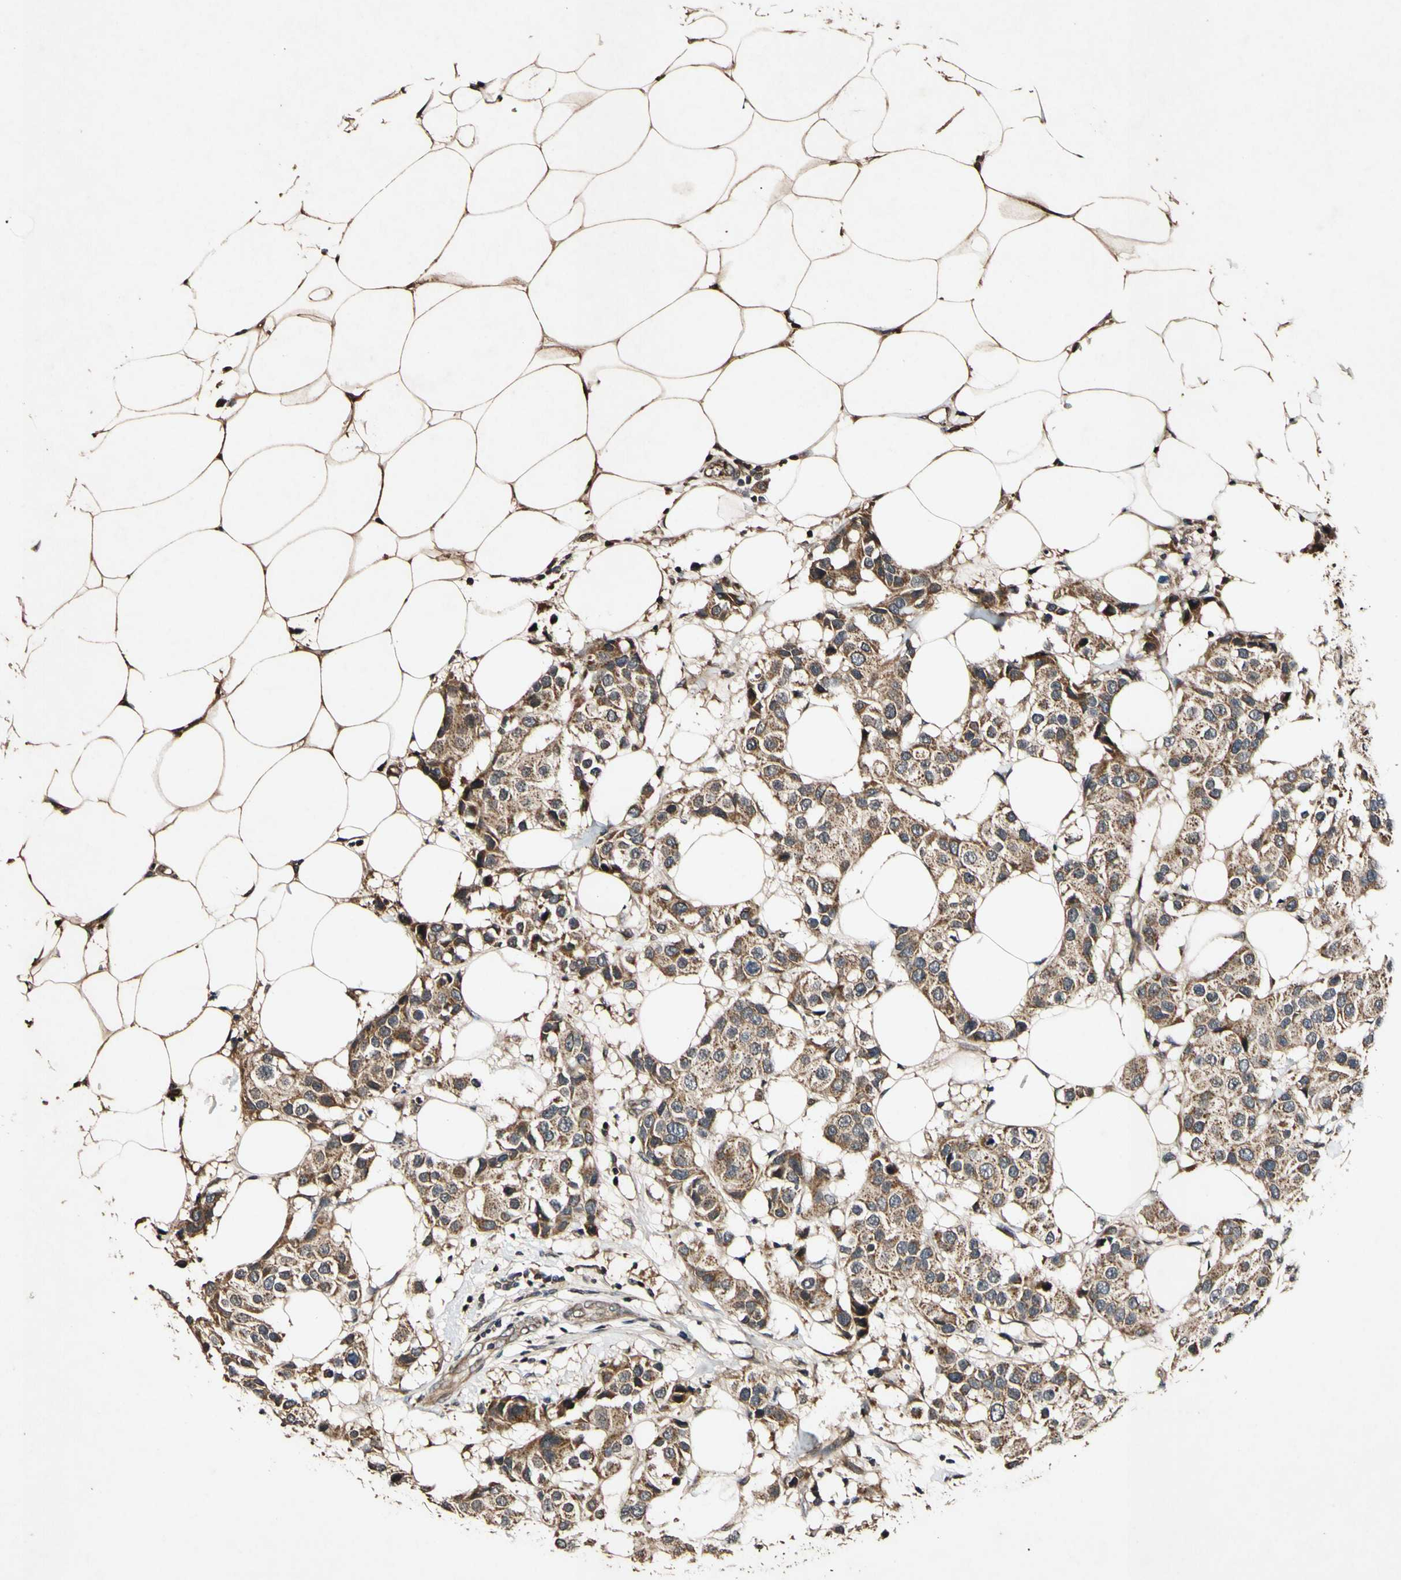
{"staining": {"intensity": "strong", "quantity": ">75%", "location": "cytoplasmic/membranous"}, "tissue": "breast cancer", "cell_type": "Tumor cells", "image_type": "cancer", "snomed": [{"axis": "morphology", "description": "Normal tissue, NOS"}, {"axis": "morphology", "description": "Duct carcinoma"}, {"axis": "topography", "description": "Breast"}], "caption": "Immunohistochemistry (IHC) staining of breast cancer (intraductal carcinoma), which reveals high levels of strong cytoplasmic/membranous staining in about >75% of tumor cells indicating strong cytoplasmic/membranous protein expression. The staining was performed using DAB (brown) for protein detection and nuclei were counterstained in hematoxylin (blue).", "gene": "PLAT", "patient": {"sex": "female", "age": 39}}